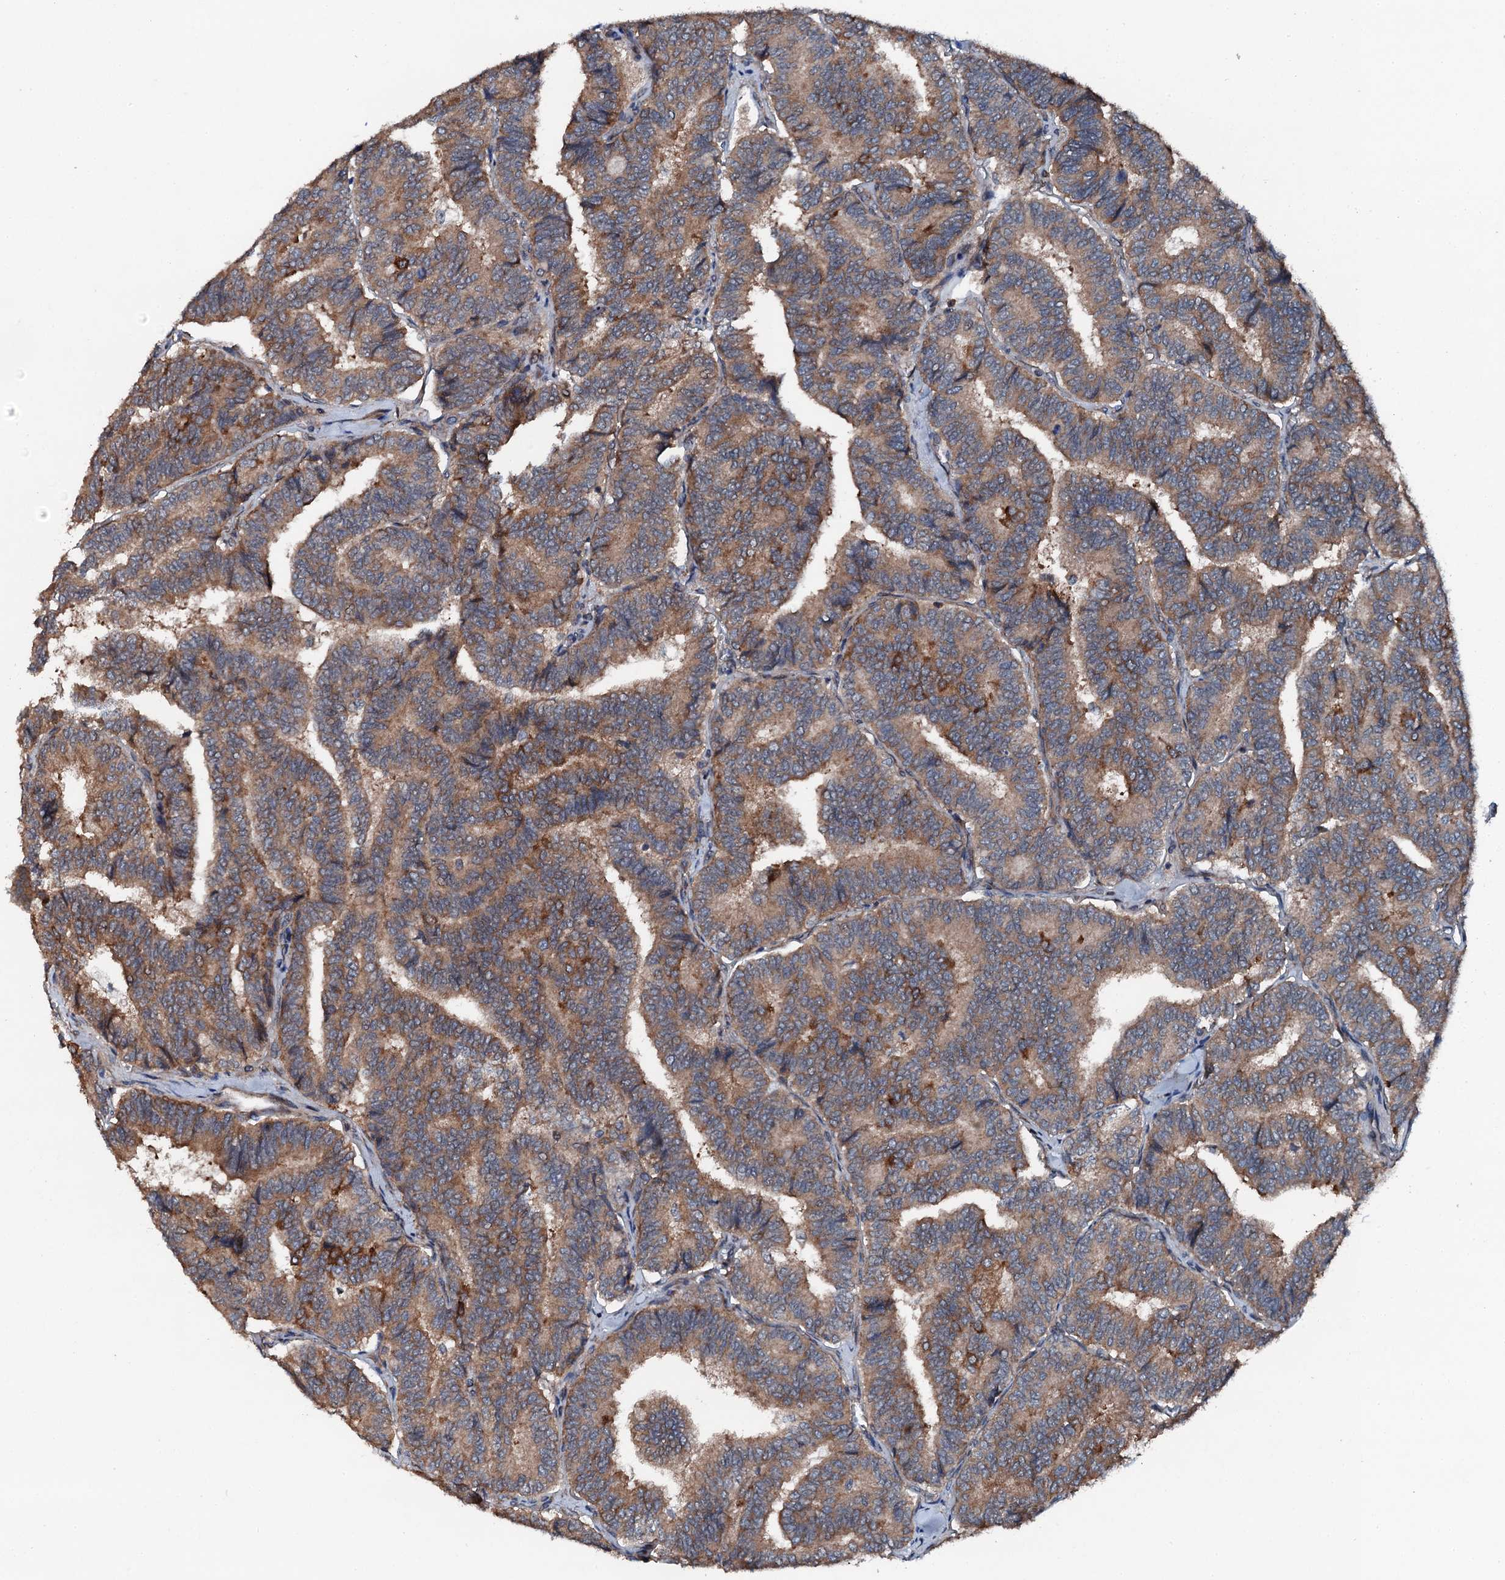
{"staining": {"intensity": "moderate", "quantity": ">75%", "location": "cytoplasmic/membranous"}, "tissue": "thyroid cancer", "cell_type": "Tumor cells", "image_type": "cancer", "snomed": [{"axis": "morphology", "description": "Papillary adenocarcinoma, NOS"}, {"axis": "topography", "description": "Thyroid gland"}], "caption": "Protein analysis of thyroid cancer tissue displays moderate cytoplasmic/membranous expression in approximately >75% of tumor cells. The protein of interest is shown in brown color, while the nuclei are stained blue.", "gene": "FLYWCH1", "patient": {"sex": "female", "age": 35}}